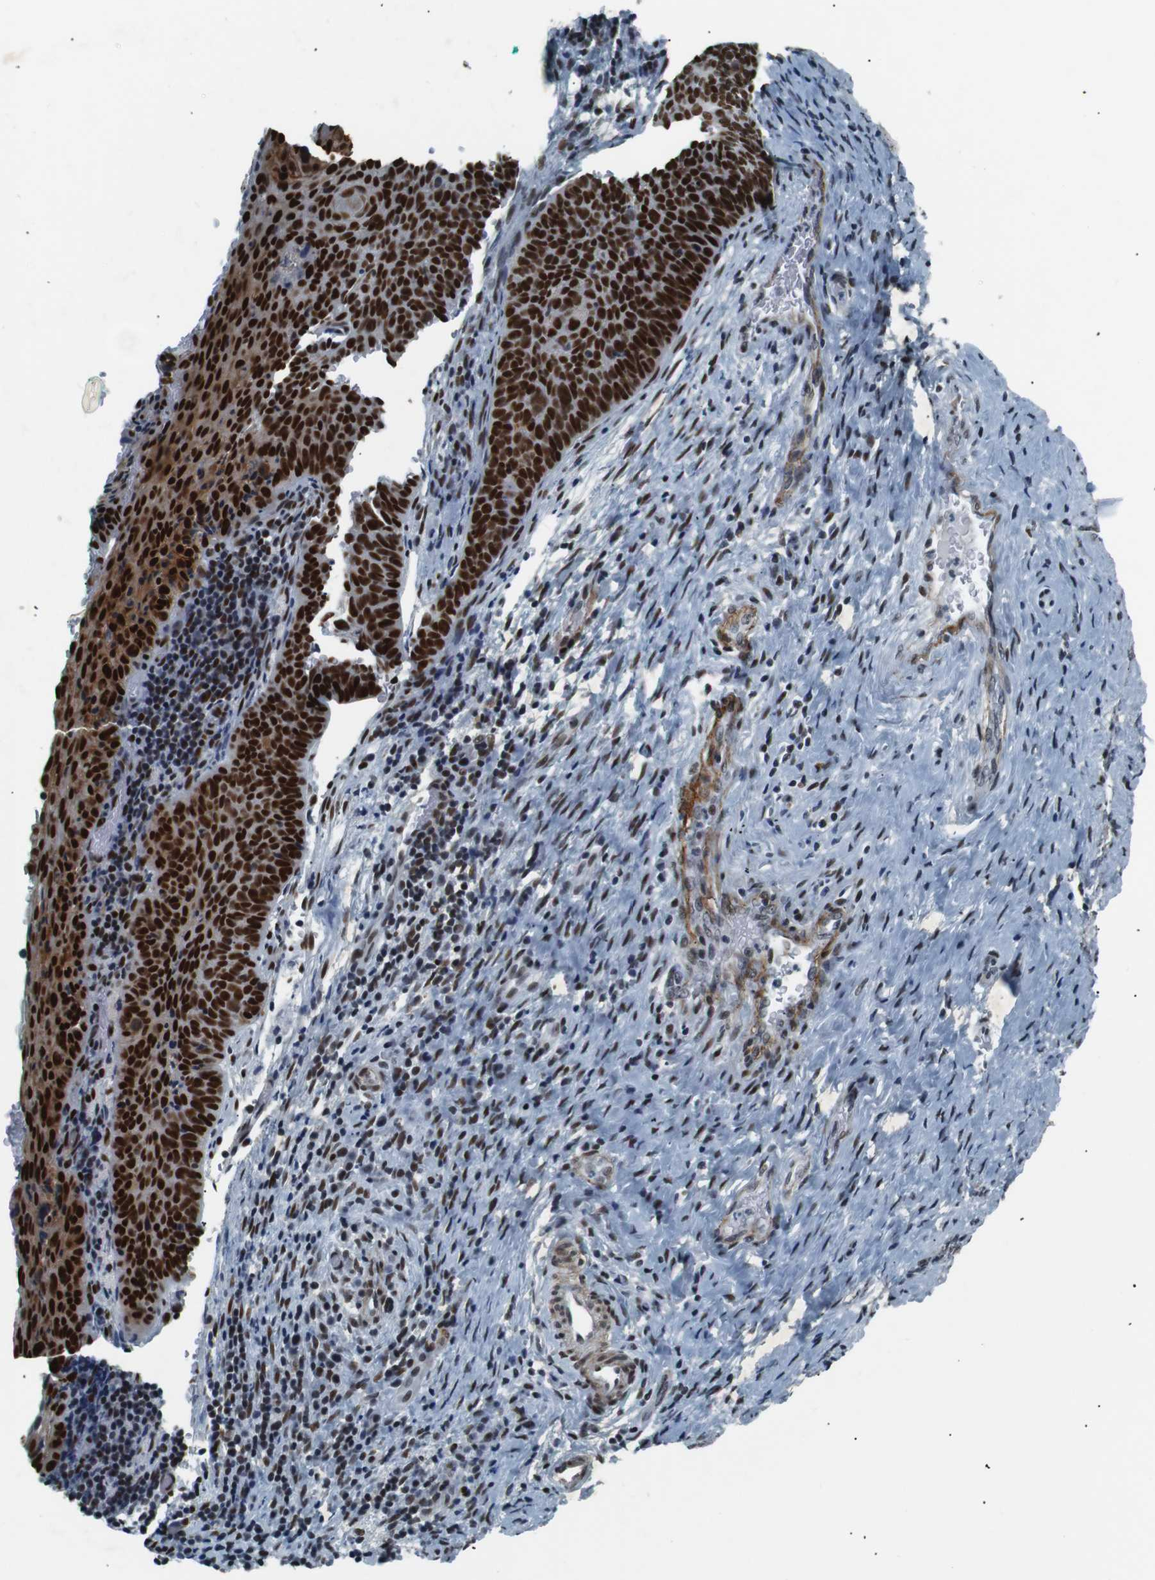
{"staining": {"intensity": "strong", "quantity": ">75%", "location": "cytoplasmic/membranous,nuclear"}, "tissue": "cervical cancer", "cell_type": "Tumor cells", "image_type": "cancer", "snomed": [{"axis": "morphology", "description": "Squamous cell carcinoma, NOS"}, {"axis": "topography", "description": "Cervix"}], "caption": "Immunohistochemical staining of human cervical cancer (squamous cell carcinoma) exhibits high levels of strong cytoplasmic/membranous and nuclear expression in about >75% of tumor cells.", "gene": "HEXIM1", "patient": {"sex": "female", "age": 33}}